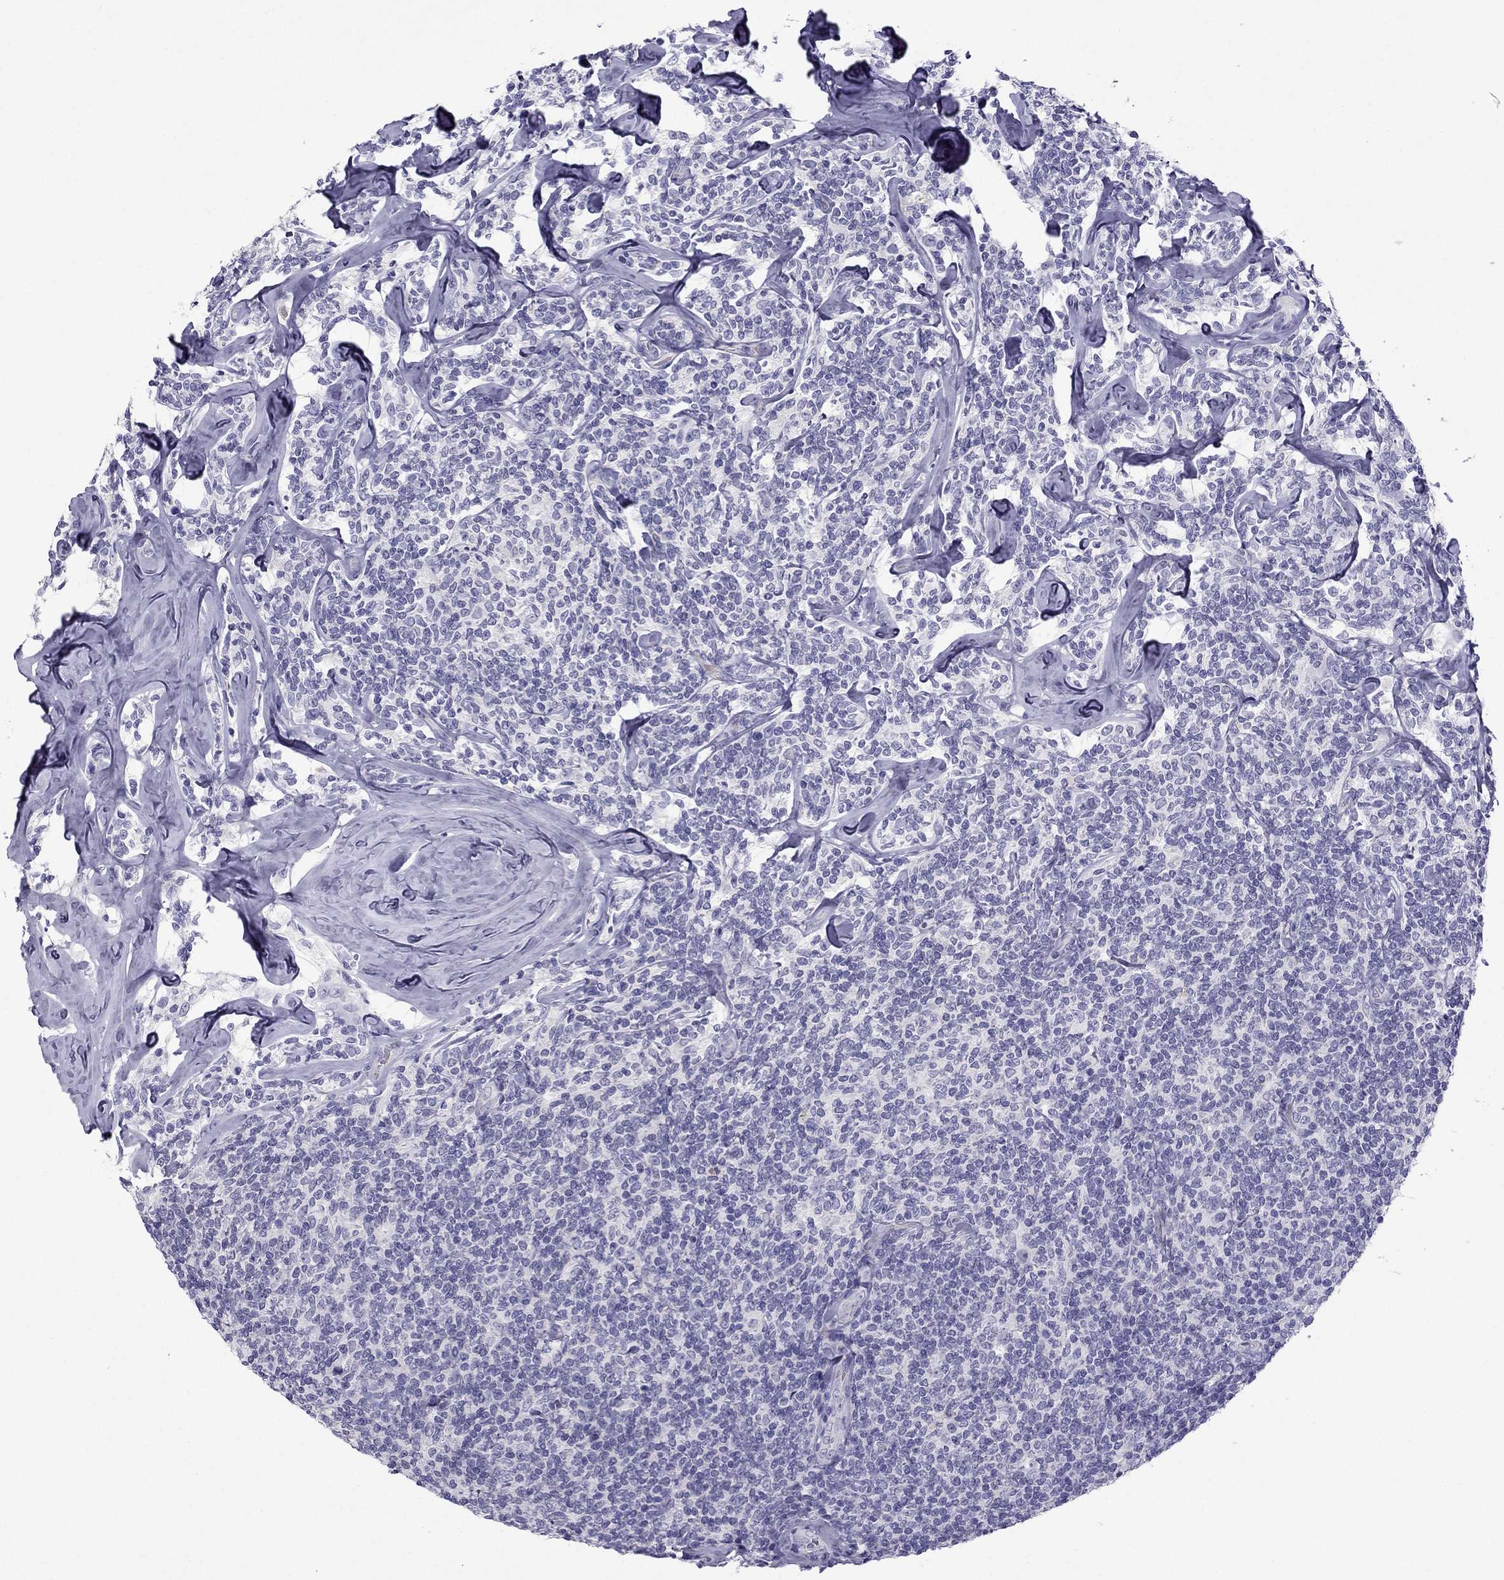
{"staining": {"intensity": "negative", "quantity": "none", "location": "none"}, "tissue": "lymphoma", "cell_type": "Tumor cells", "image_type": "cancer", "snomed": [{"axis": "morphology", "description": "Malignant lymphoma, non-Hodgkin's type, Low grade"}, {"axis": "topography", "description": "Lymph node"}], "caption": "IHC micrograph of human low-grade malignant lymphoma, non-Hodgkin's type stained for a protein (brown), which reveals no positivity in tumor cells.", "gene": "STOML3", "patient": {"sex": "female", "age": 56}}